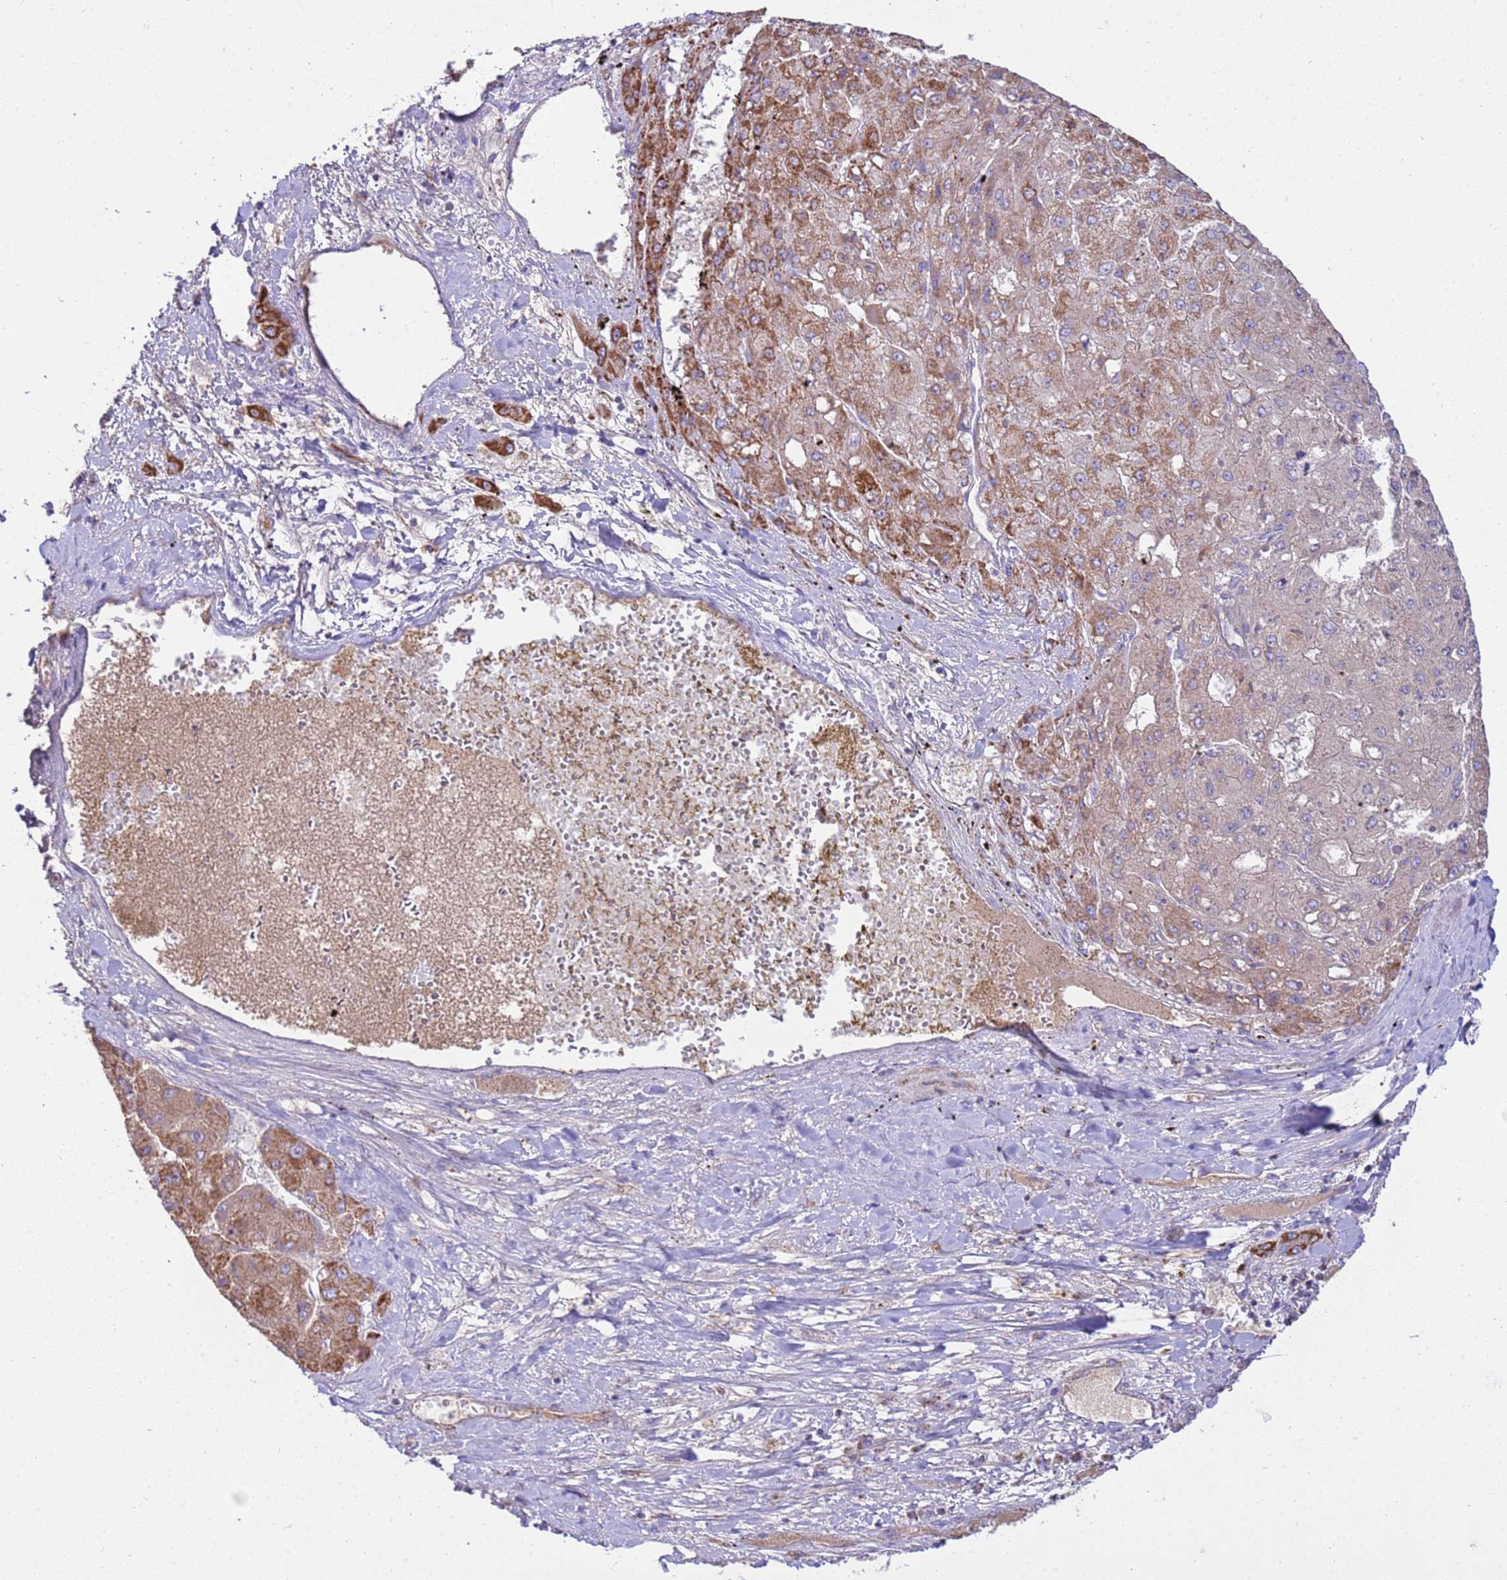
{"staining": {"intensity": "strong", "quantity": "25%-75%", "location": "cytoplasmic/membranous"}, "tissue": "liver cancer", "cell_type": "Tumor cells", "image_type": "cancer", "snomed": [{"axis": "morphology", "description": "Carcinoma, Hepatocellular, NOS"}, {"axis": "topography", "description": "Liver"}], "caption": "Immunohistochemical staining of human liver hepatocellular carcinoma reveals high levels of strong cytoplasmic/membranous protein positivity in approximately 25%-75% of tumor cells. The protein of interest is shown in brown color, while the nuclei are stained blue.", "gene": "RNF165", "patient": {"sex": "female", "age": 73}}